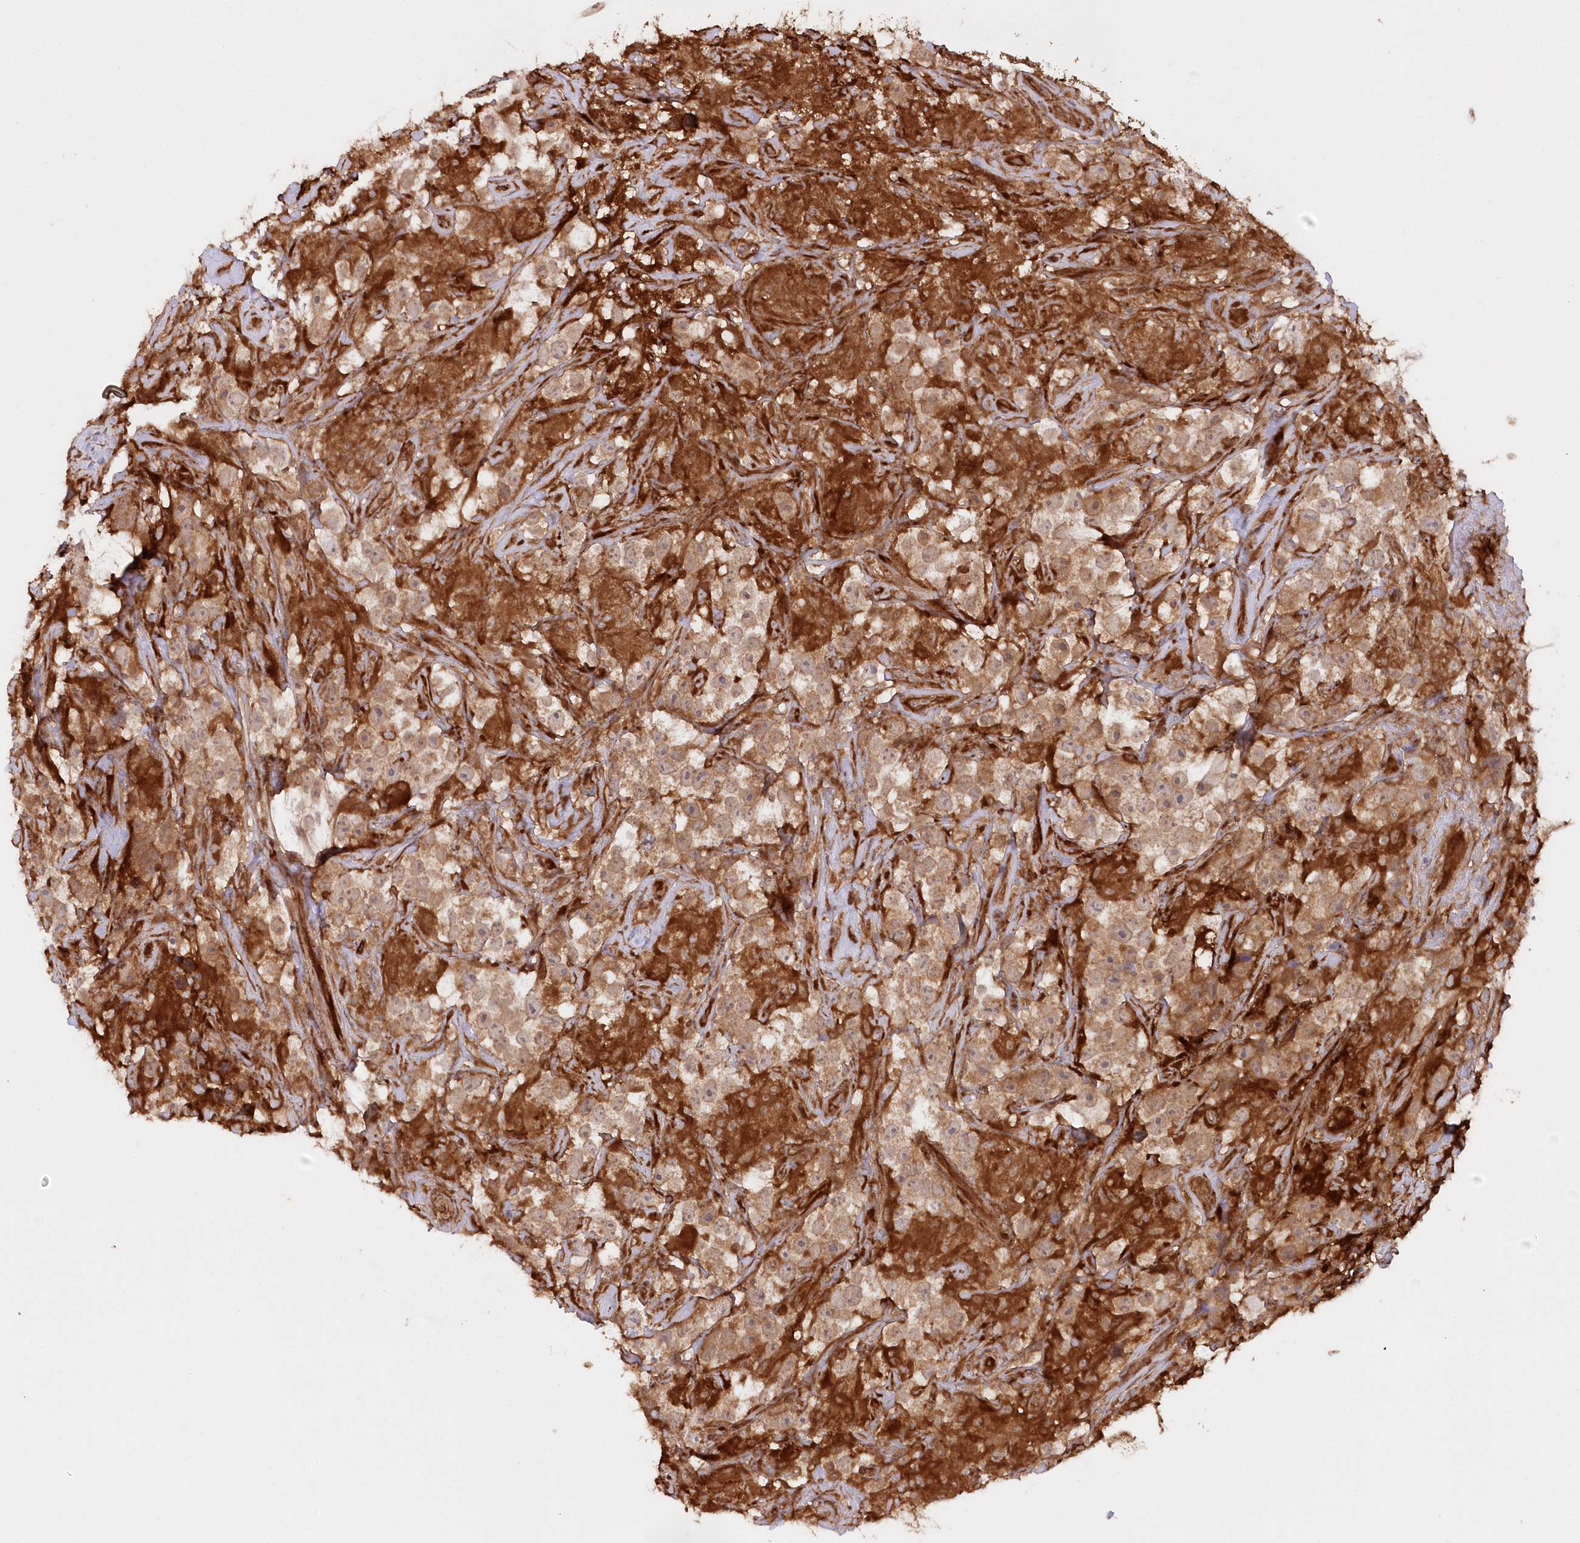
{"staining": {"intensity": "moderate", "quantity": ">75%", "location": "cytoplasmic/membranous"}, "tissue": "testis cancer", "cell_type": "Tumor cells", "image_type": "cancer", "snomed": [{"axis": "morphology", "description": "Seminoma, NOS"}, {"axis": "topography", "description": "Testis"}], "caption": "This is a photomicrograph of IHC staining of testis cancer (seminoma), which shows moderate positivity in the cytoplasmic/membranous of tumor cells.", "gene": "GBE1", "patient": {"sex": "male", "age": 49}}